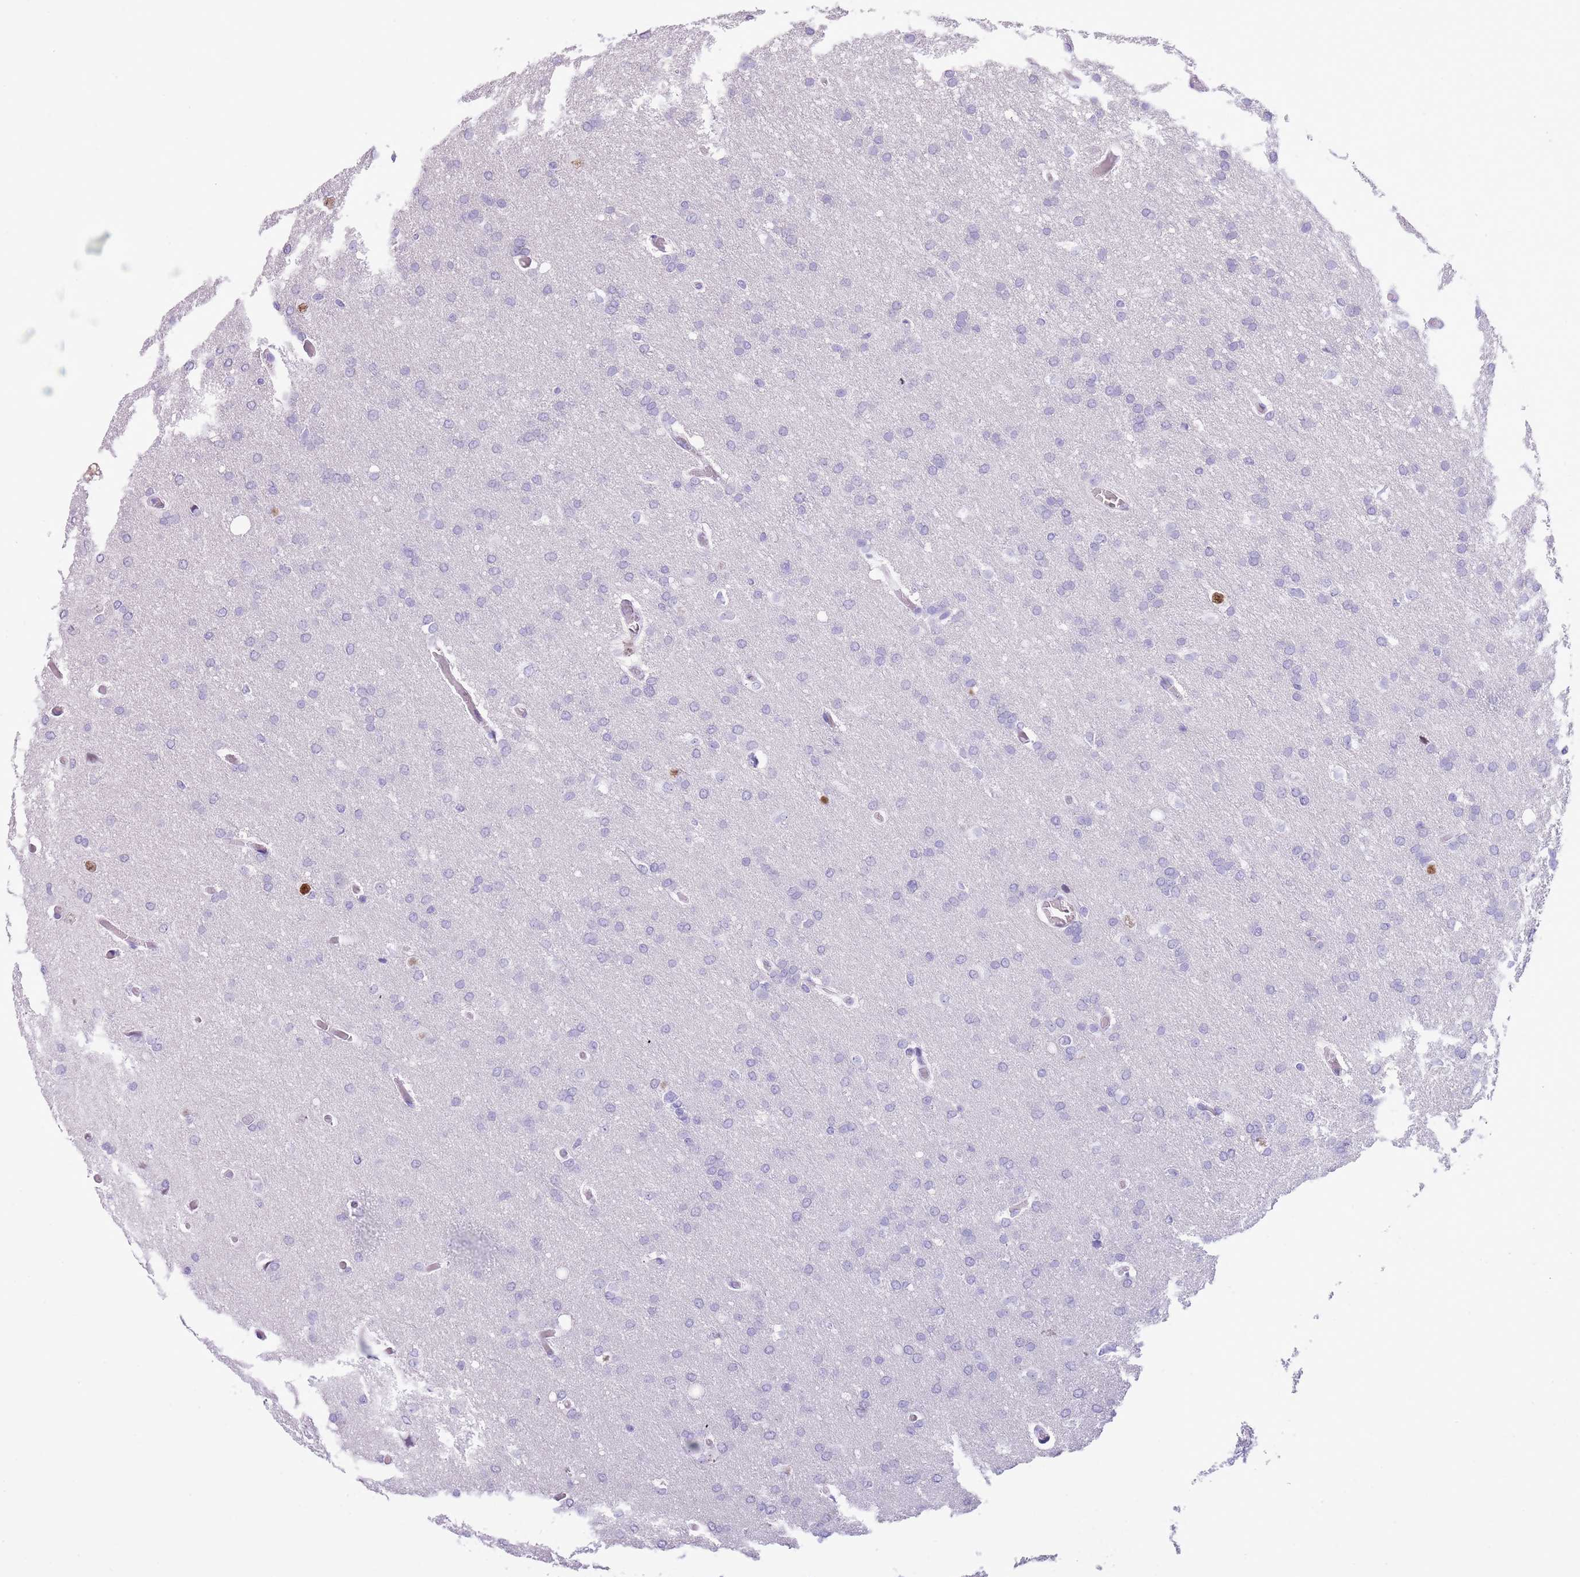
{"staining": {"intensity": "negative", "quantity": "none", "location": "none"}, "tissue": "glioma", "cell_type": "Tumor cells", "image_type": "cancer", "snomed": [{"axis": "morphology", "description": "Glioma, malignant, High grade"}, {"axis": "topography", "description": "Cerebral cortex"}], "caption": "Glioma was stained to show a protein in brown. There is no significant staining in tumor cells.", "gene": "BCL11B", "patient": {"sex": "female", "age": 36}}